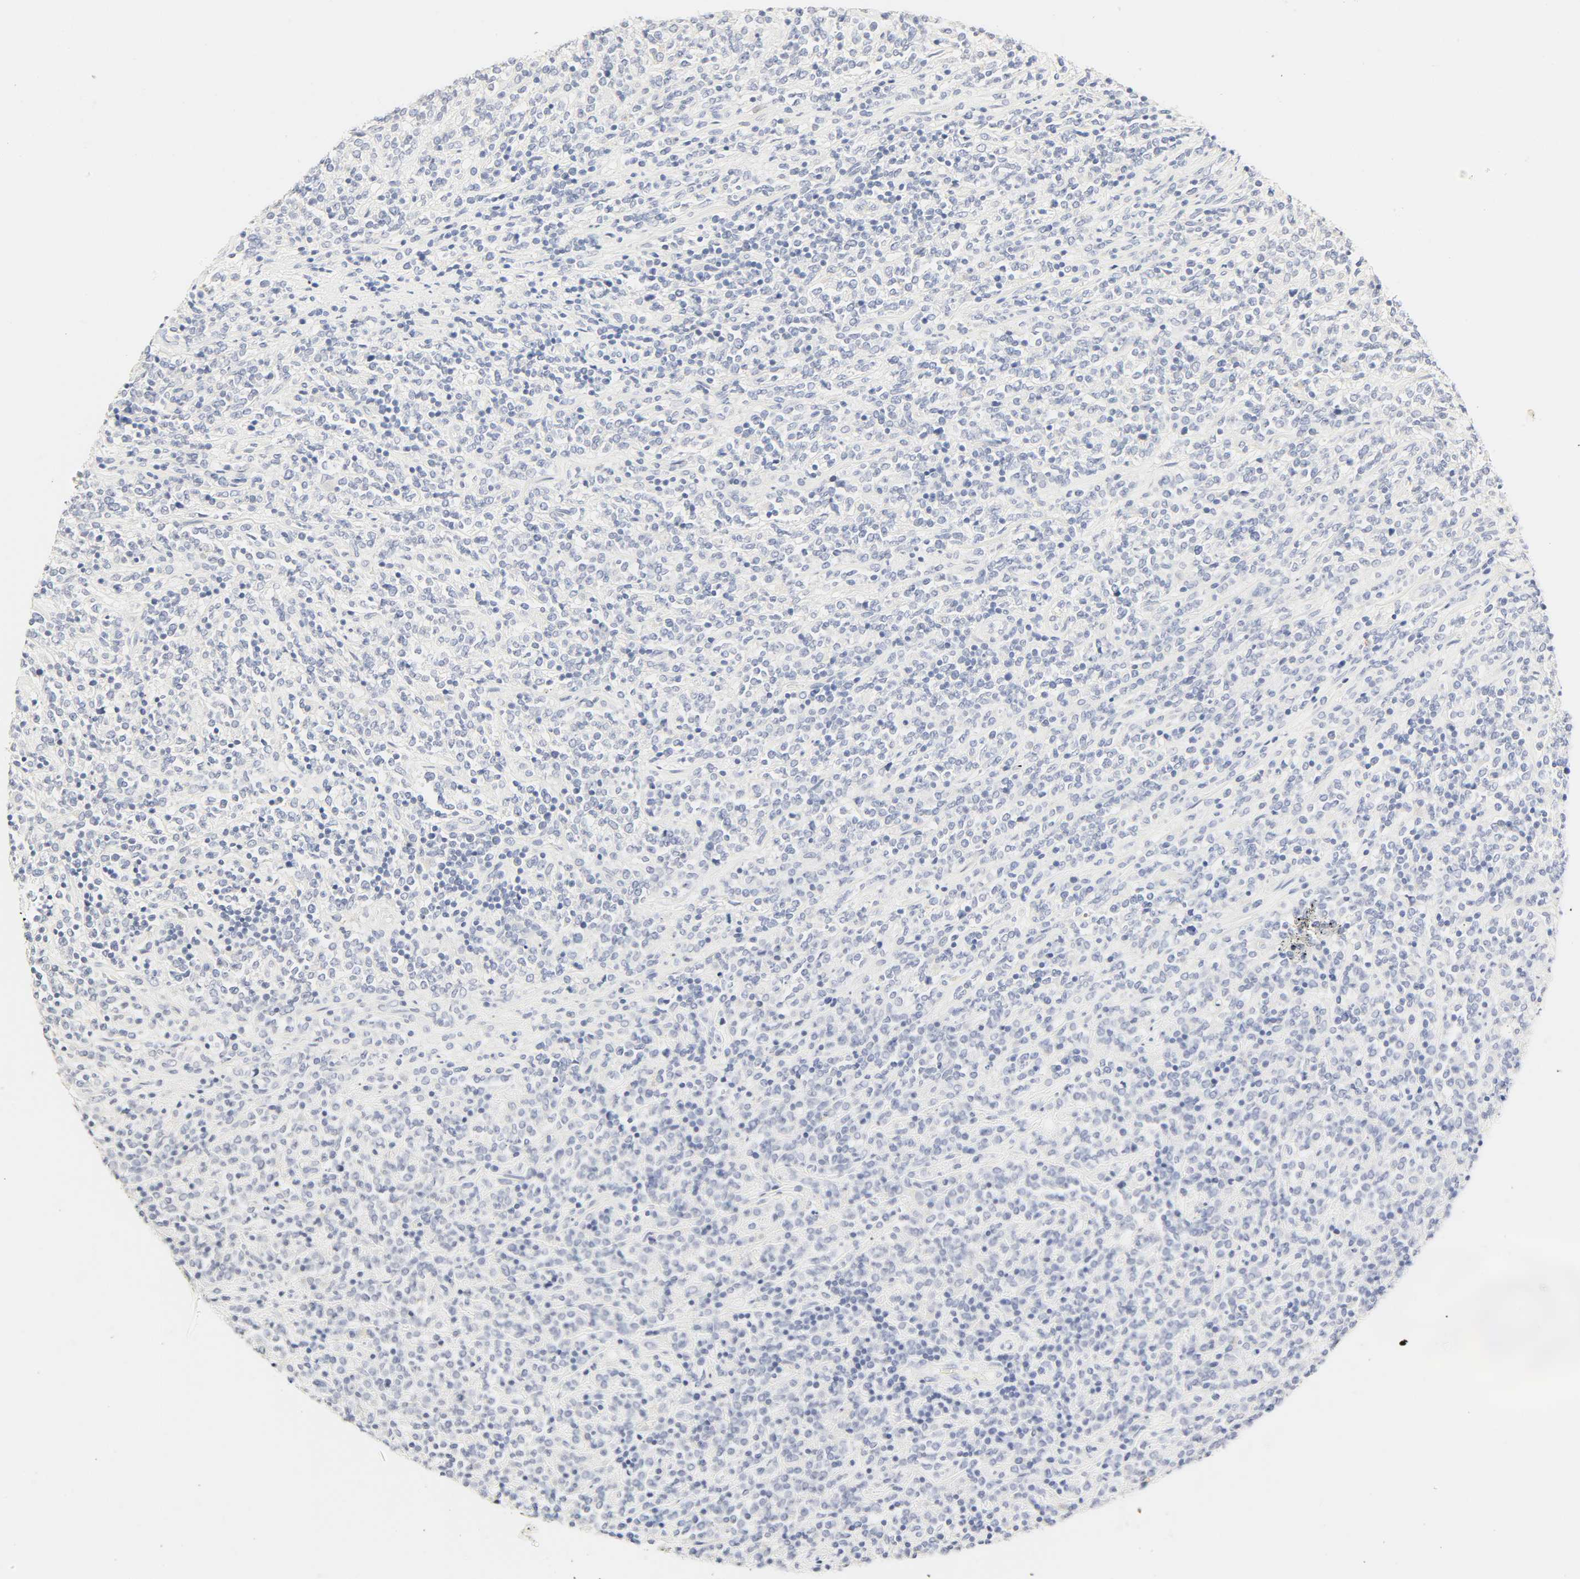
{"staining": {"intensity": "negative", "quantity": "none", "location": "none"}, "tissue": "lymphoma", "cell_type": "Tumor cells", "image_type": "cancer", "snomed": [{"axis": "morphology", "description": "Malignant lymphoma, non-Hodgkin's type, High grade"}, {"axis": "topography", "description": "Soft tissue"}], "caption": "Tumor cells are negative for brown protein staining in high-grade malignant lymphoma, non-Hodgkin's type. Brightfield microscopy of immunohistochemistry (IHC) stained with DAB (brown) and hematoxylin (blue), captured at high magnification.", "gene": "SLCO1B3", "patient": {"sex": "male", "age": 18}}